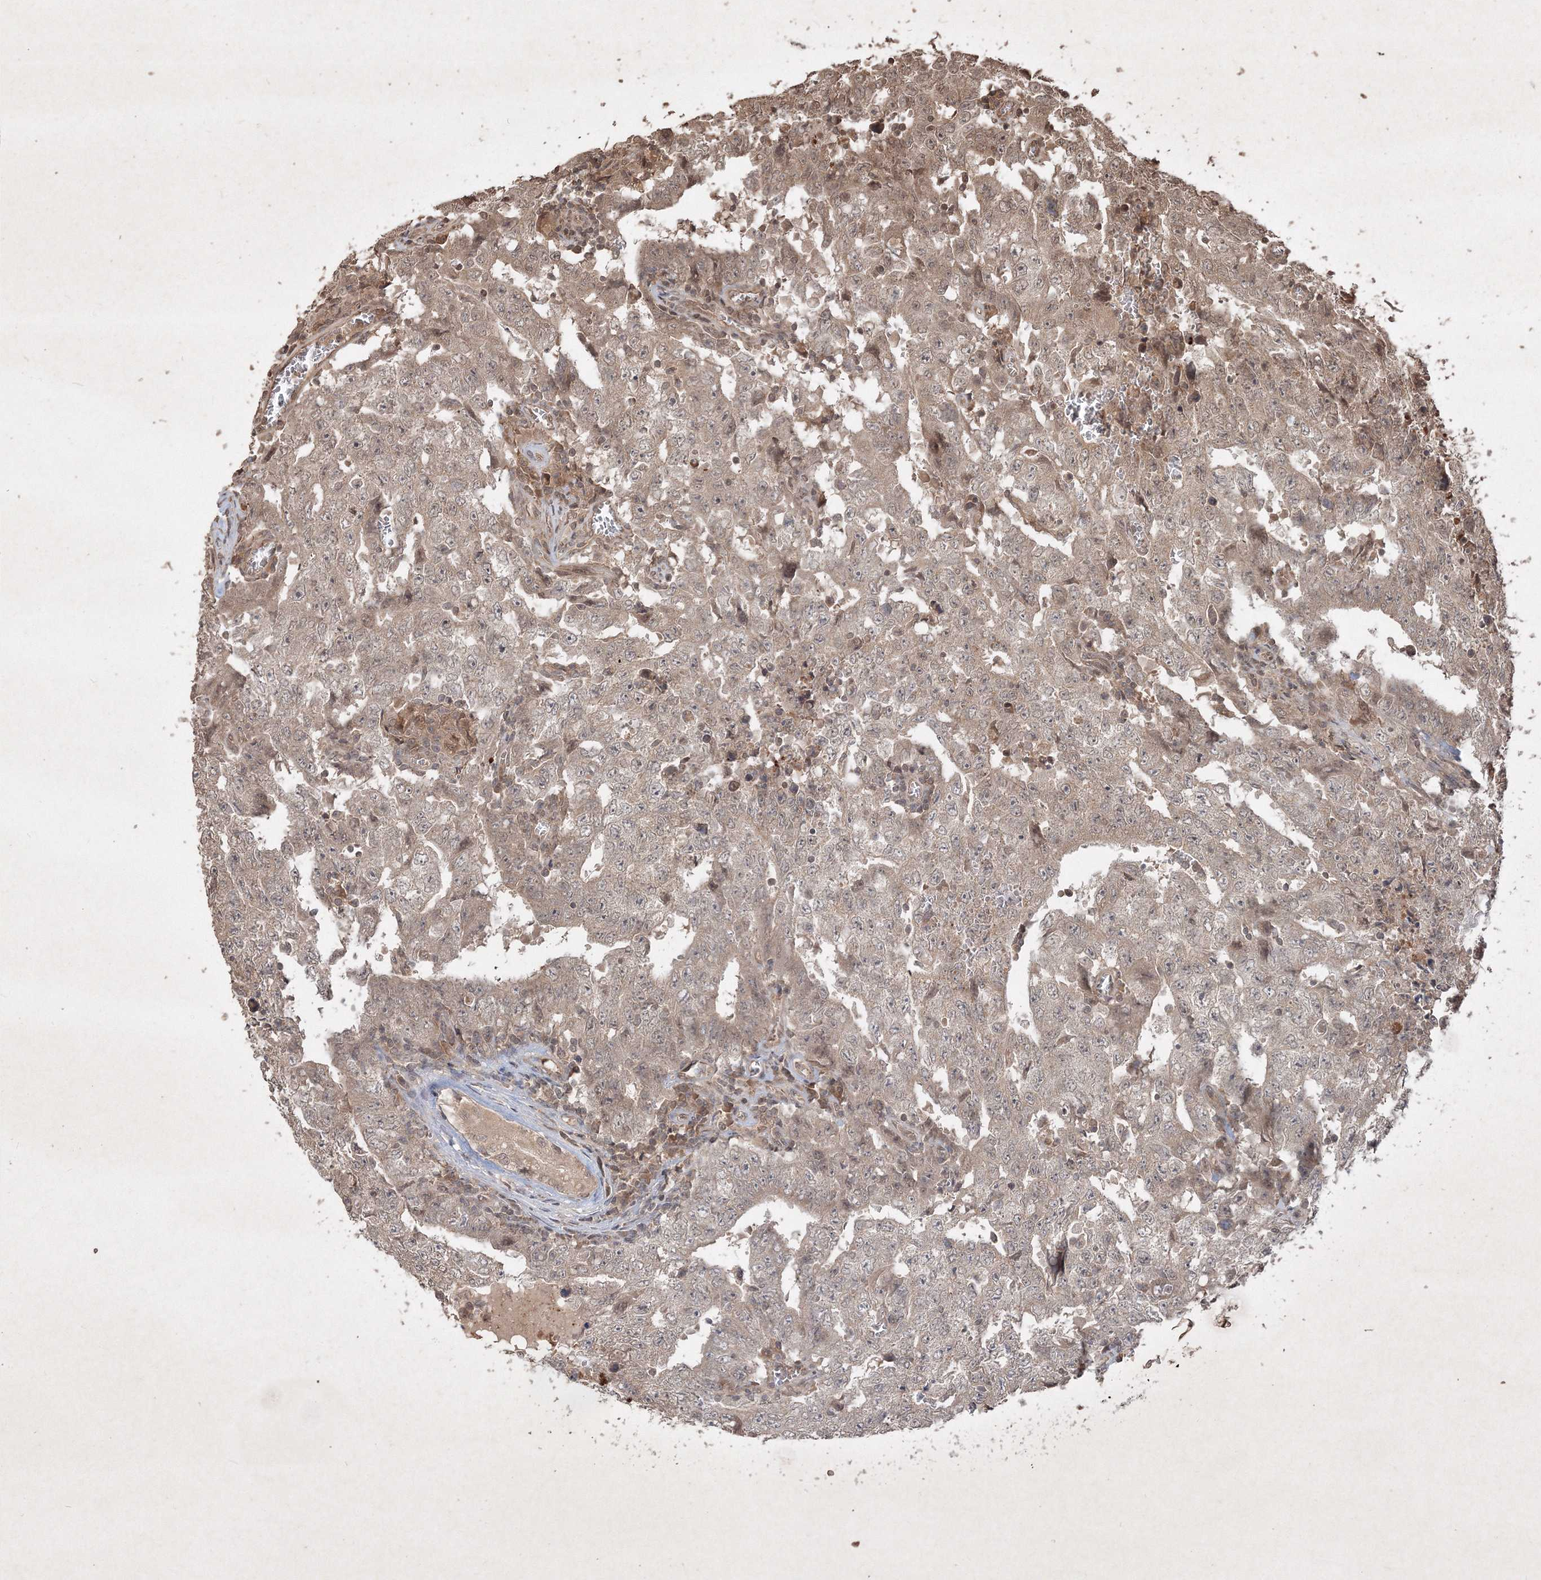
{"staining": {"intensity": "weak", "quantity": "<25%", "location": "cytoplasmic/membranous"}, "tissue": "testis cancer", "cell_type": "Tumor cells", "image_type": "cancer", "snomed": [{"axis": "morphology", "description": "Carcinoma, Embryonal, NOS"}, {"axis": "topography", "description": "Testis"}], "caption": "Tumor cells show no significant protein positivity in testis embryonal carcinoma.", "gene": "PELI3", "patient": {"sex": "male", "age": 26}}